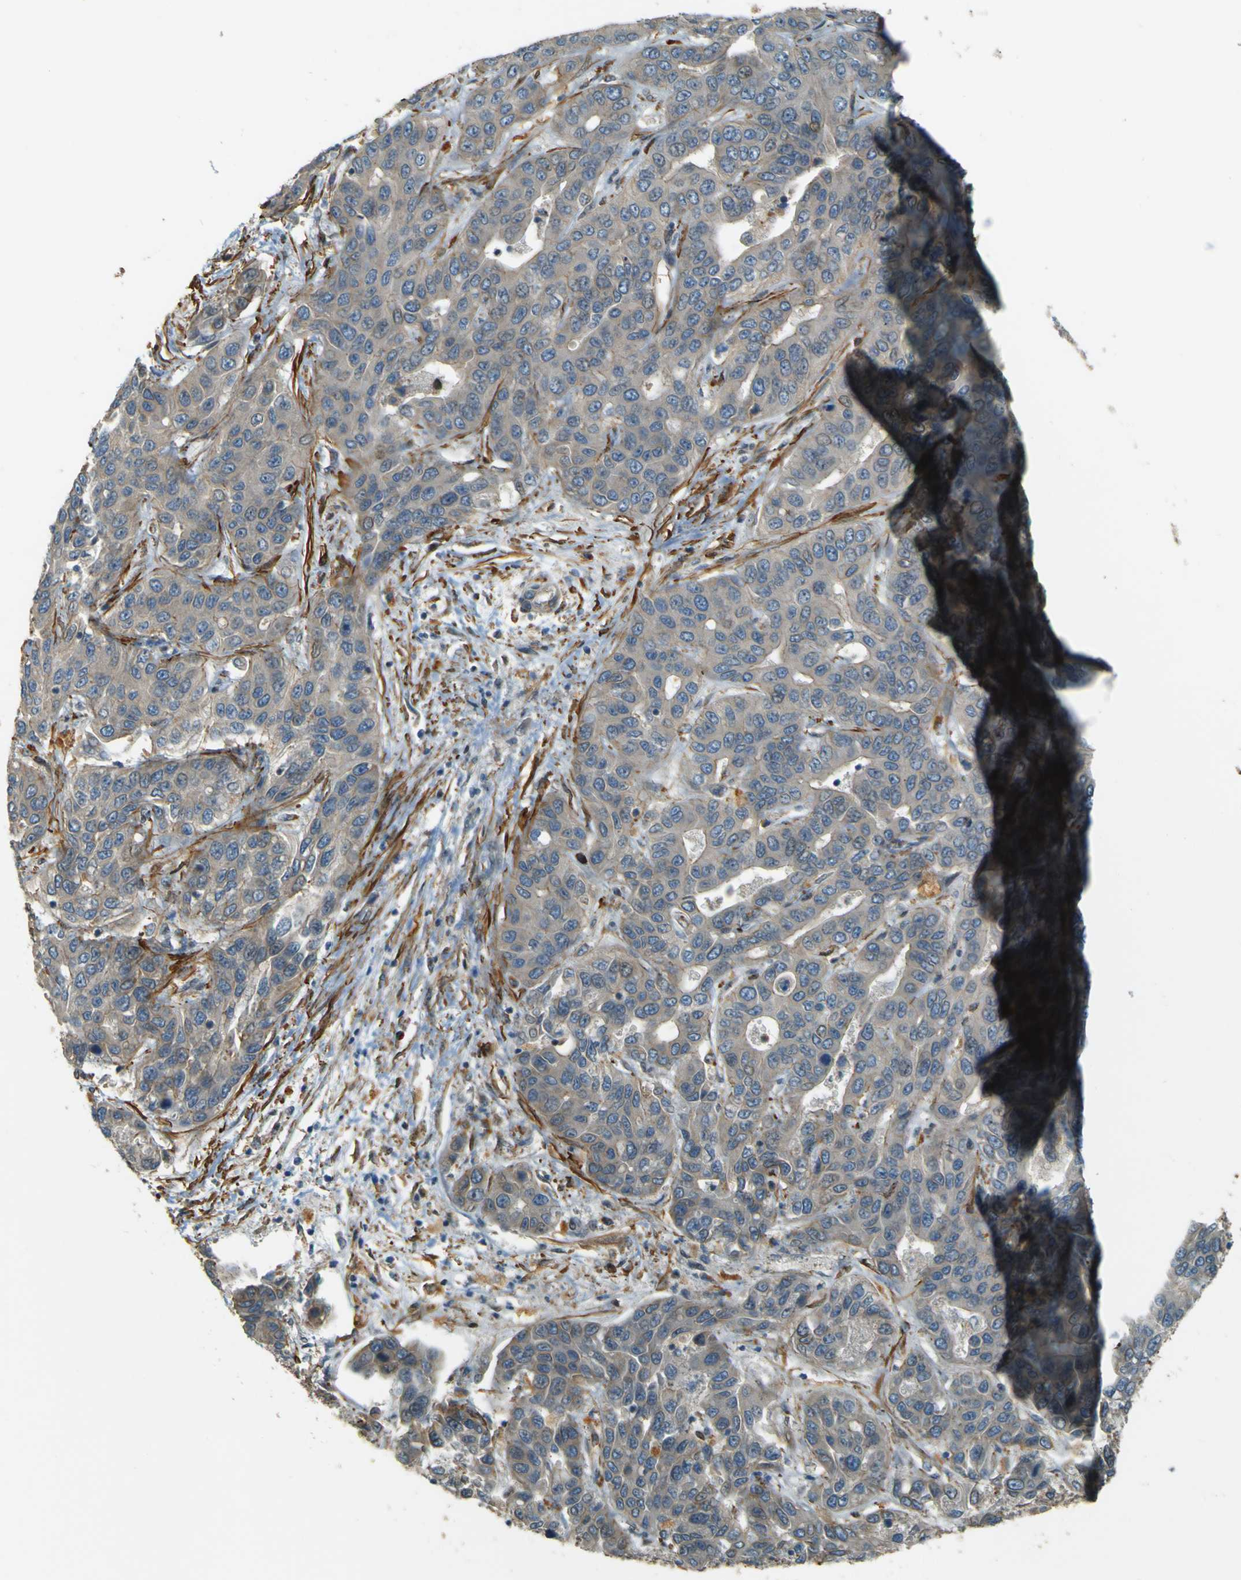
{"staining": {"intensity": "negative", "quantity": "none", "location": "none"}, "tissue": "liver cancer", "cell_type": "Tumor cells", "image_type": "cancer", "snomed": [{"axis": "morphology", "description": "Cholangiocarcinoma"}, {"axis": "topography", "description": "Liver"}], "caption": "Image shows no significant protein positivity in tumor cells of liver cancer (cholangiocarcinoma).", "gene": "NEXN", "patient": {"sex": "female", "age": 52}}